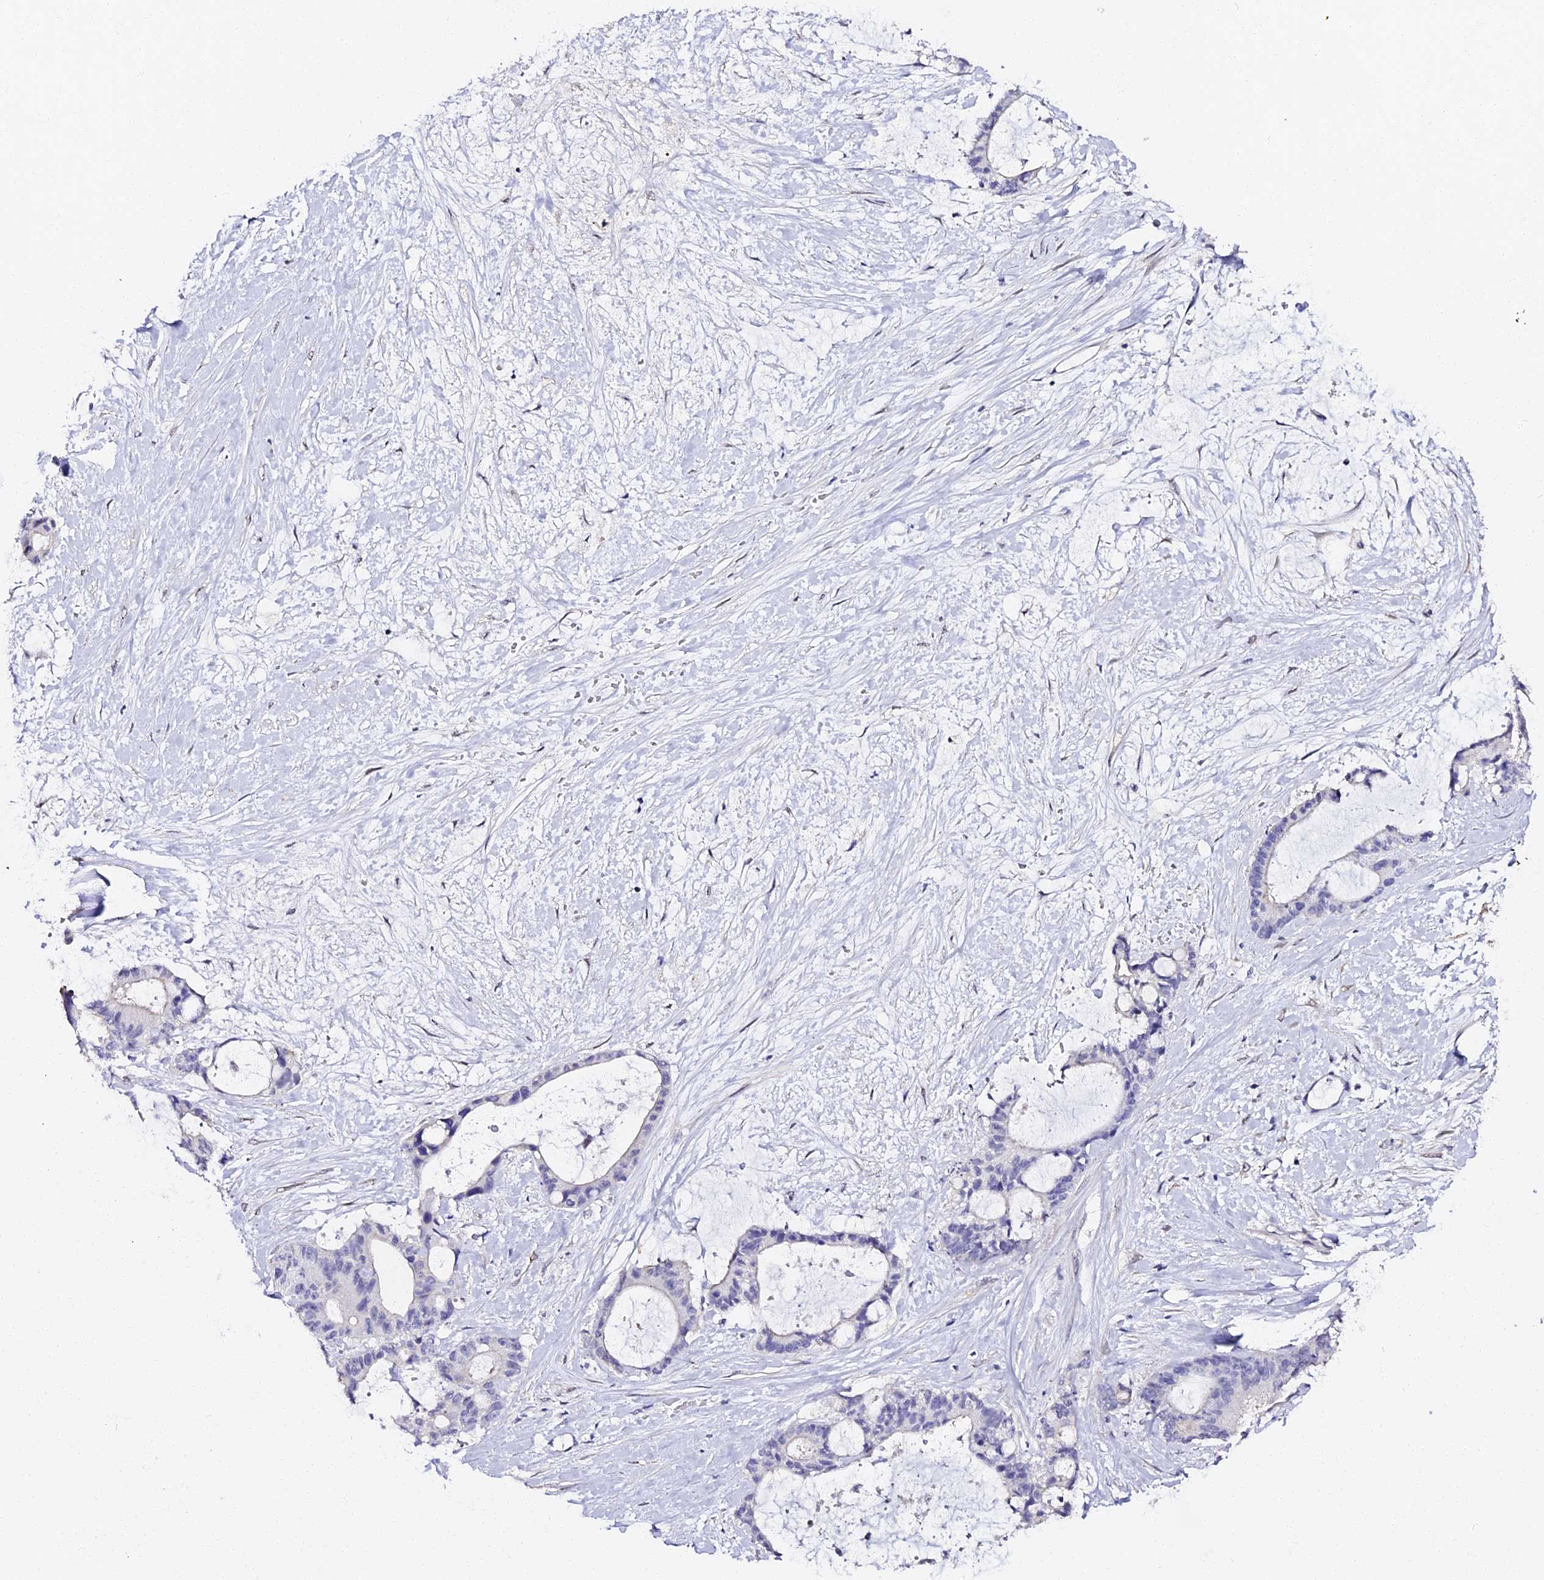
{"staining": {"intensity": "negative", "quantity": "none", "location": "none"}, "tissue": "liver cancer", "cell_type": "Tumor cells", "image_type": "cancer", "snomed": [{"axis": "morphology", "description": "Normal tissue, NOS"}, {"axis": "morphology", "description": "Cholangiocarcinoma"}, {"axis": "topography", "description": "Liver"}, {"axis": "topography", "description": "Peripheral nerve tissue"}], "caption": "Image shows no significant protein expression in tumor cells of liver cancer (cholangiocarcinoma). Brightfield microscopy of immunohistochemistry (IHC) stained with DAB (brown) and hematoxylin (blue), captured at high magnification.", "gene": "VPS33B", "patient": {"sex": "female", "age": 73}}